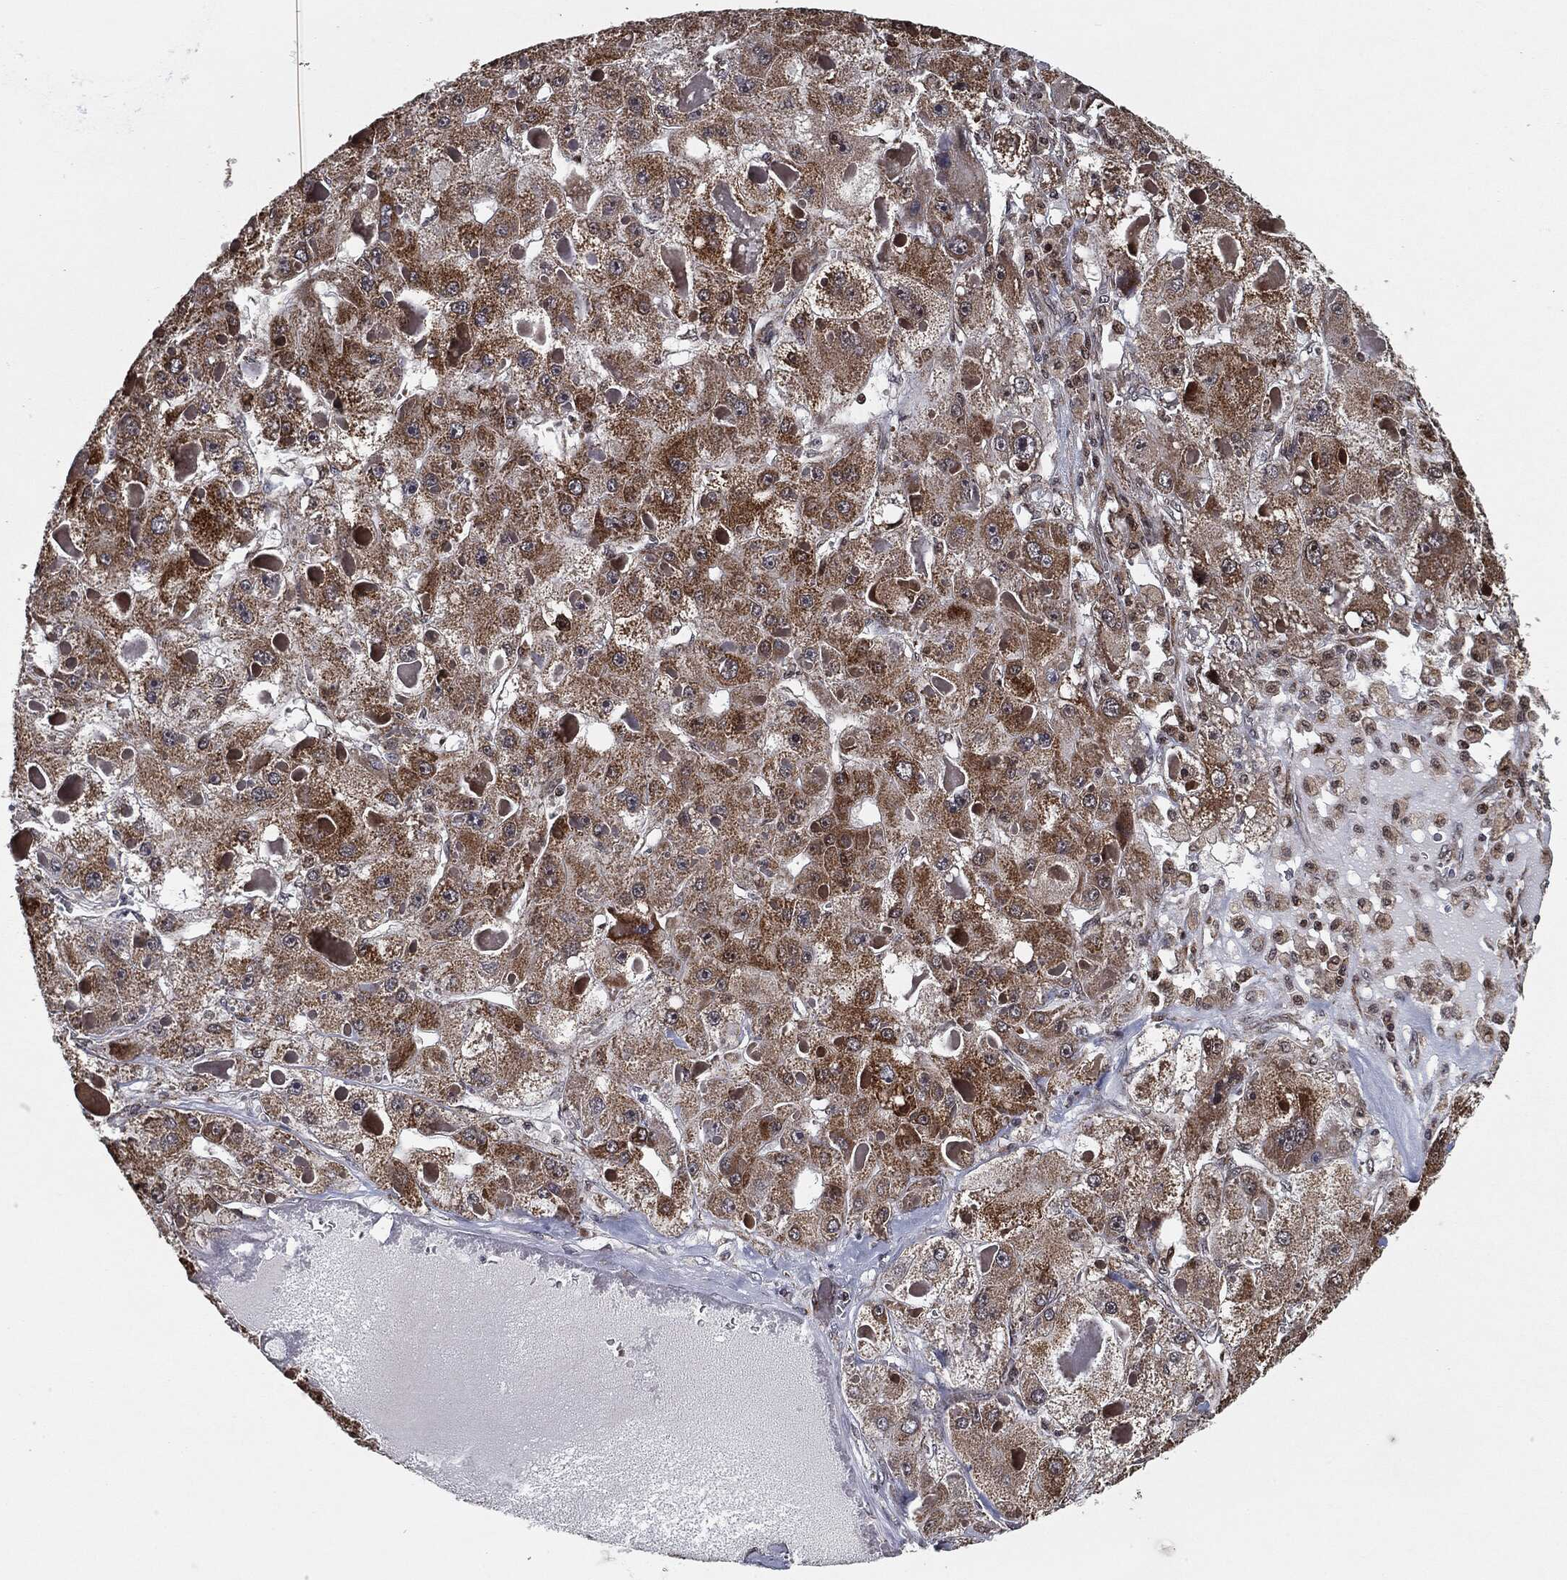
{"staining": {"intensity": "moderate", "quantity": ">75%", "location": "cytoplasmic/membranous"}, "tissue": "liver cancer", "cell_type": "Tumor cells", "image_type": "cancer", "snomed": [{"axis": "morphology", "description": "Carcinoma, Hepatocellular, NOS"}, {"axis": "topography", "description": "Liver"}], "caption": "Liver cancer (hepatocellular carcinoma) was stained to show a protein in brown. There is medium levels of moderate cytoplasmic/membranous positivity in approximately >75% of tumor cells. (brown staining indicates protein expression, while blue staining denotes nuclei).", "gene": "CHCHD2", "patient": {"sex": "female", "age": 73}}